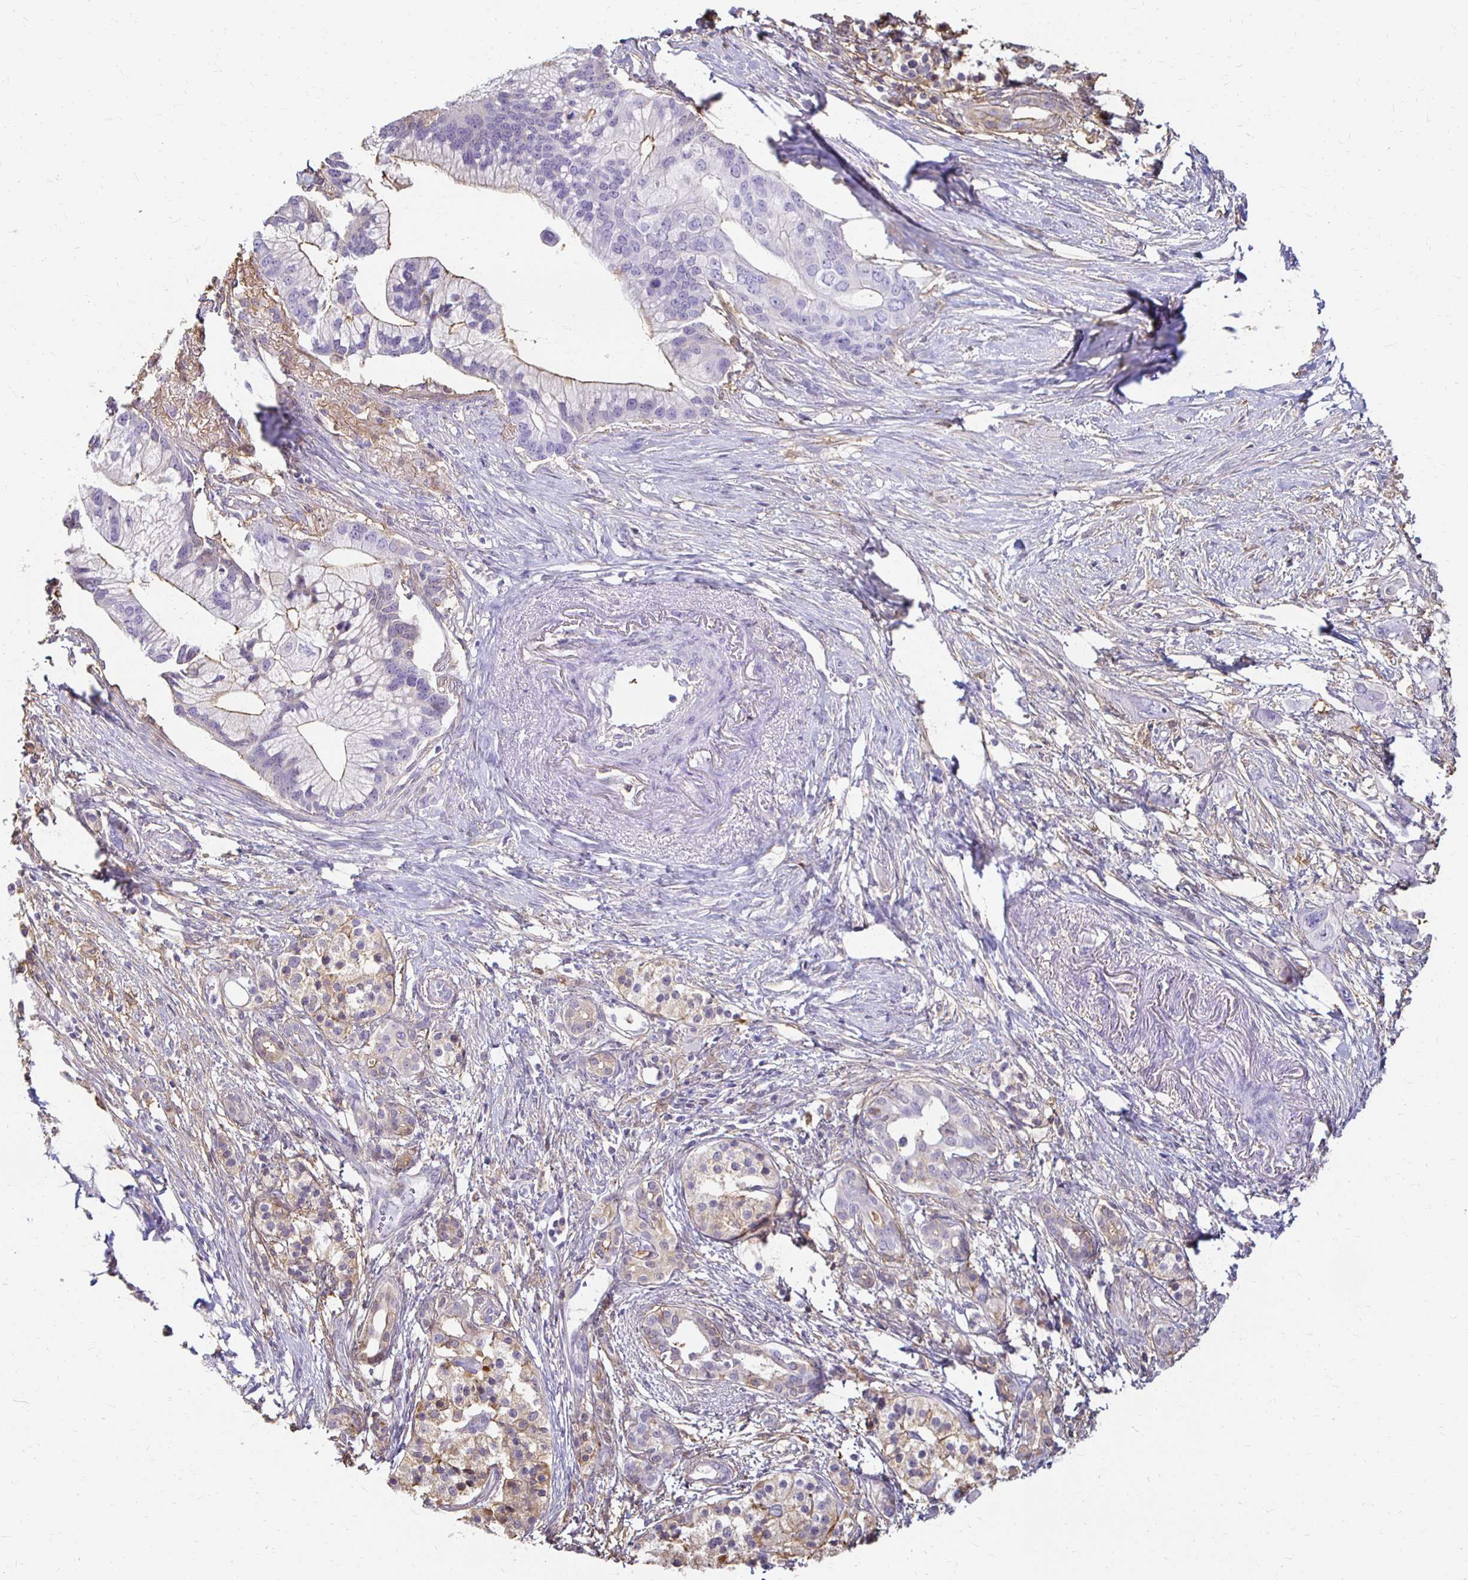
{"staining": {"intensity": "weak", "quantity": "<25%", "location": "cytoplasmic/membranous"}, "tissue": "pancreatic cancer", "cell_type": "Tumor cells", "image_type": "cancer", "snomed": [{"axis": "morphology", "description": "Adenocarcinoma, NOS"}, {"axis": "topography", "description": "Pancreas"}], "caption": "The histopathology image demonstrates no significant positivity in tumor cells of pancreatic cancer.", "gene": "TAS1R3", "patient": {"sex": "male", "age": 68}}